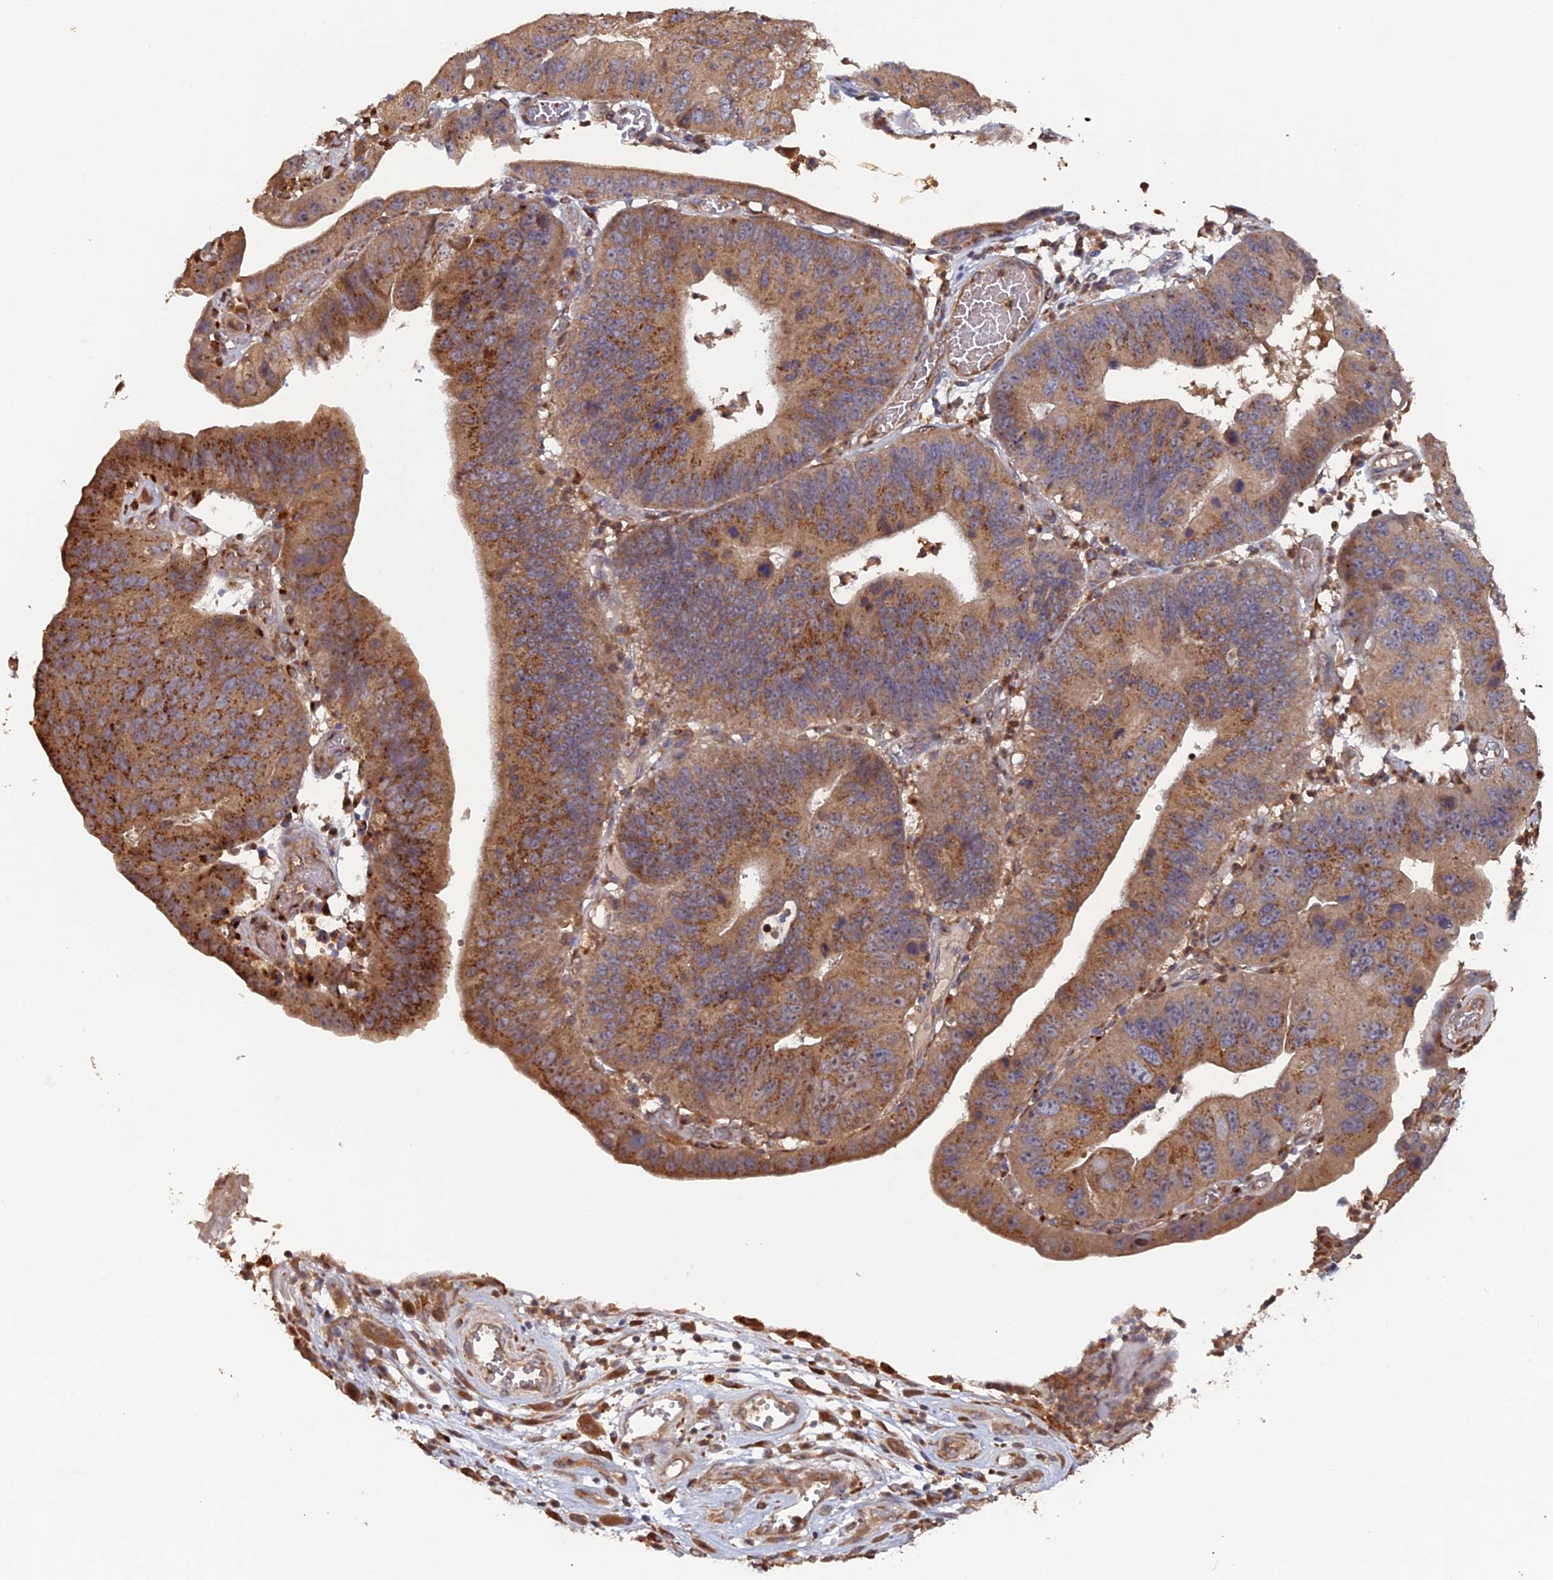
{"staining": {"intensity": "moderate", "quantity": ">75%", "location": "cytoplasmic/membranous"}, "tissue": "stomach cancer", "cell_type": "Tumor cells", "image_type": "cancer", "snomed": [{"axis": "morphology", "description": "Adenocarcinoma, NOS"}, {"axis": "topography", "description": "Stomach"}], "caption": "Protein expression analysis of human stomach adenocarcinoma reveals moderate cytoplasmic/membranous expression in approximately >75% of tumor cells. (DAB (3,3'-diaminobenzidine) IHC, brown staining for protein, blue staining for nuclei).", "gene": "VPS37C", "patient": {"sex": "male", "age": 59}}